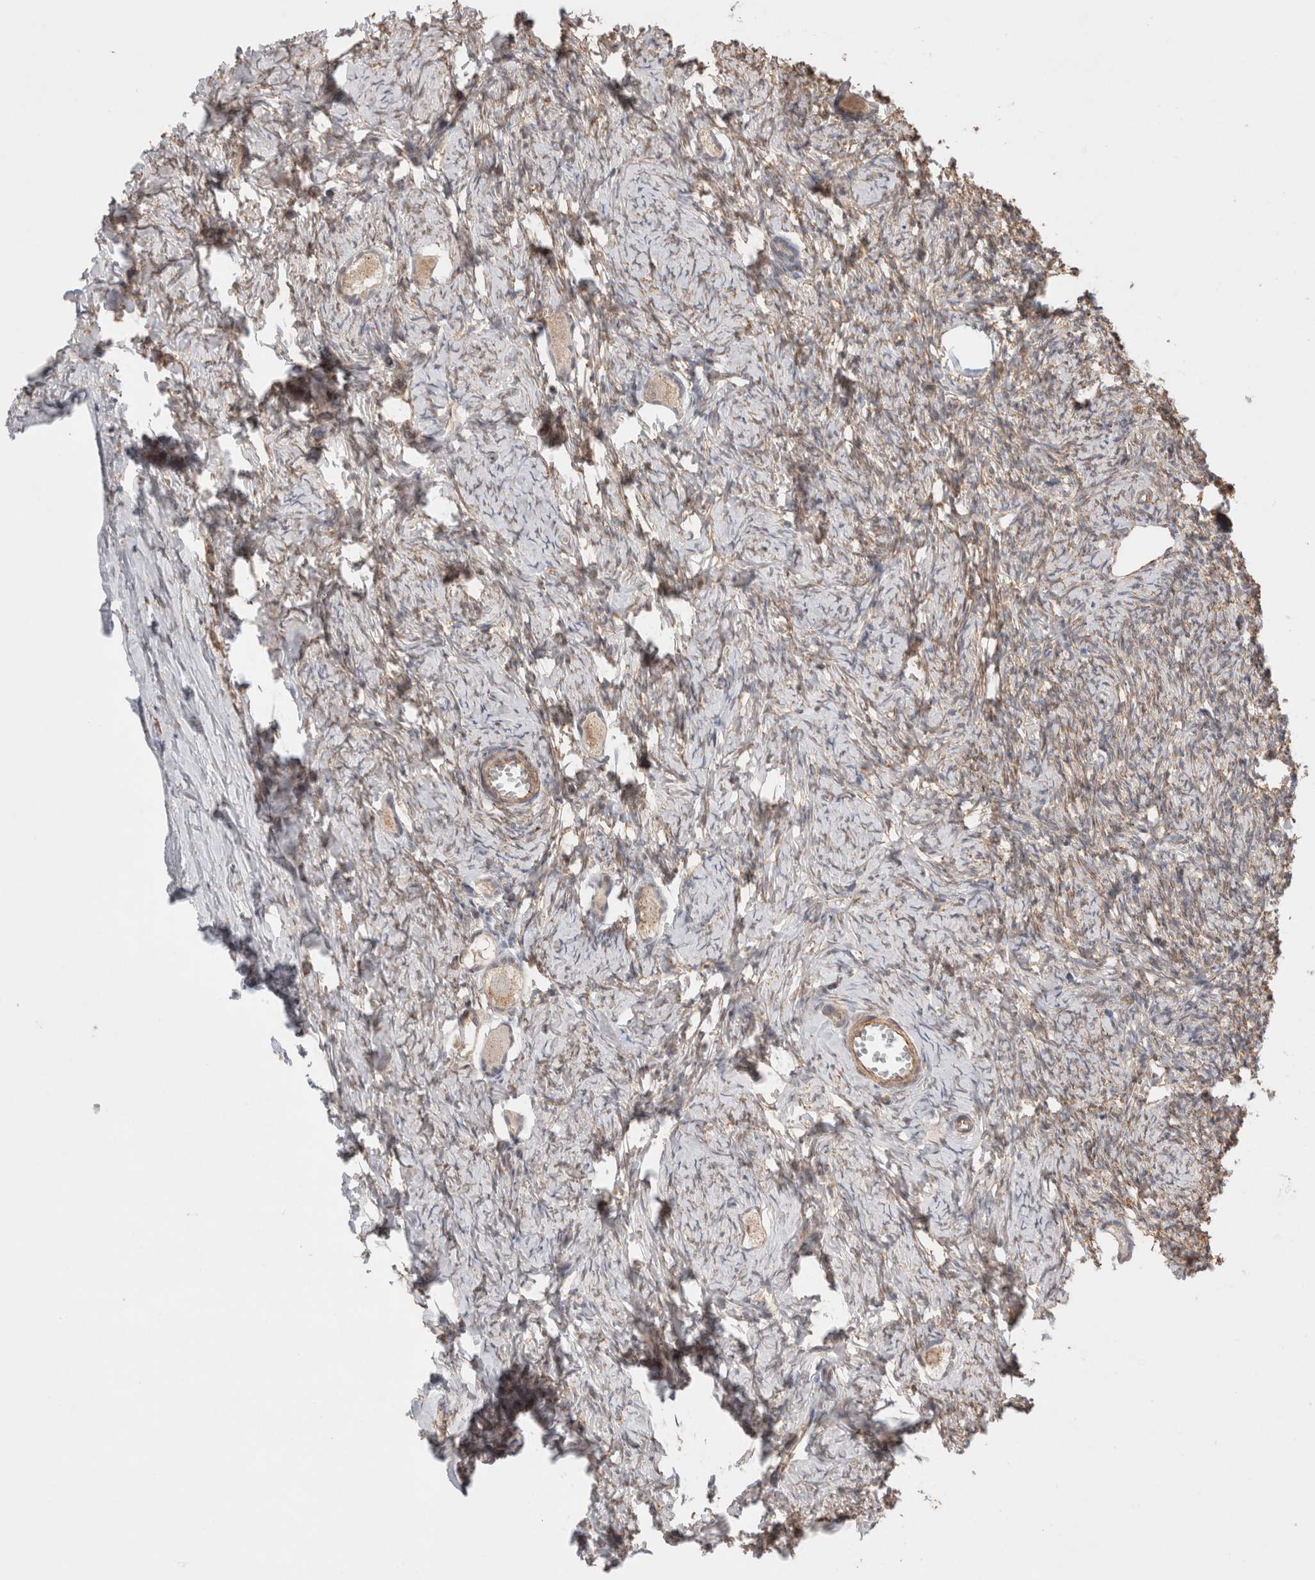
{"staining": {"intensity": "weak", "quantity": ">75%", "location": "cytoplasmic/membranous"}, "tissue": "ovary", "cell_type": "Follicle cells", "image_type": "normal", "snomed": [{"axis": "morphology", "description": "Normal tissue, NOS"}, {"axis": "topography", "description": "Ovary"}], "caption": "Immunohistochemistry of benign human ovary demonstrates low levels of weak cytoplasmic/membranous staining in approximately >75% of follicle cells.", "gene": "CAAP1", "patient": {"sex": "female", "age": 27}}